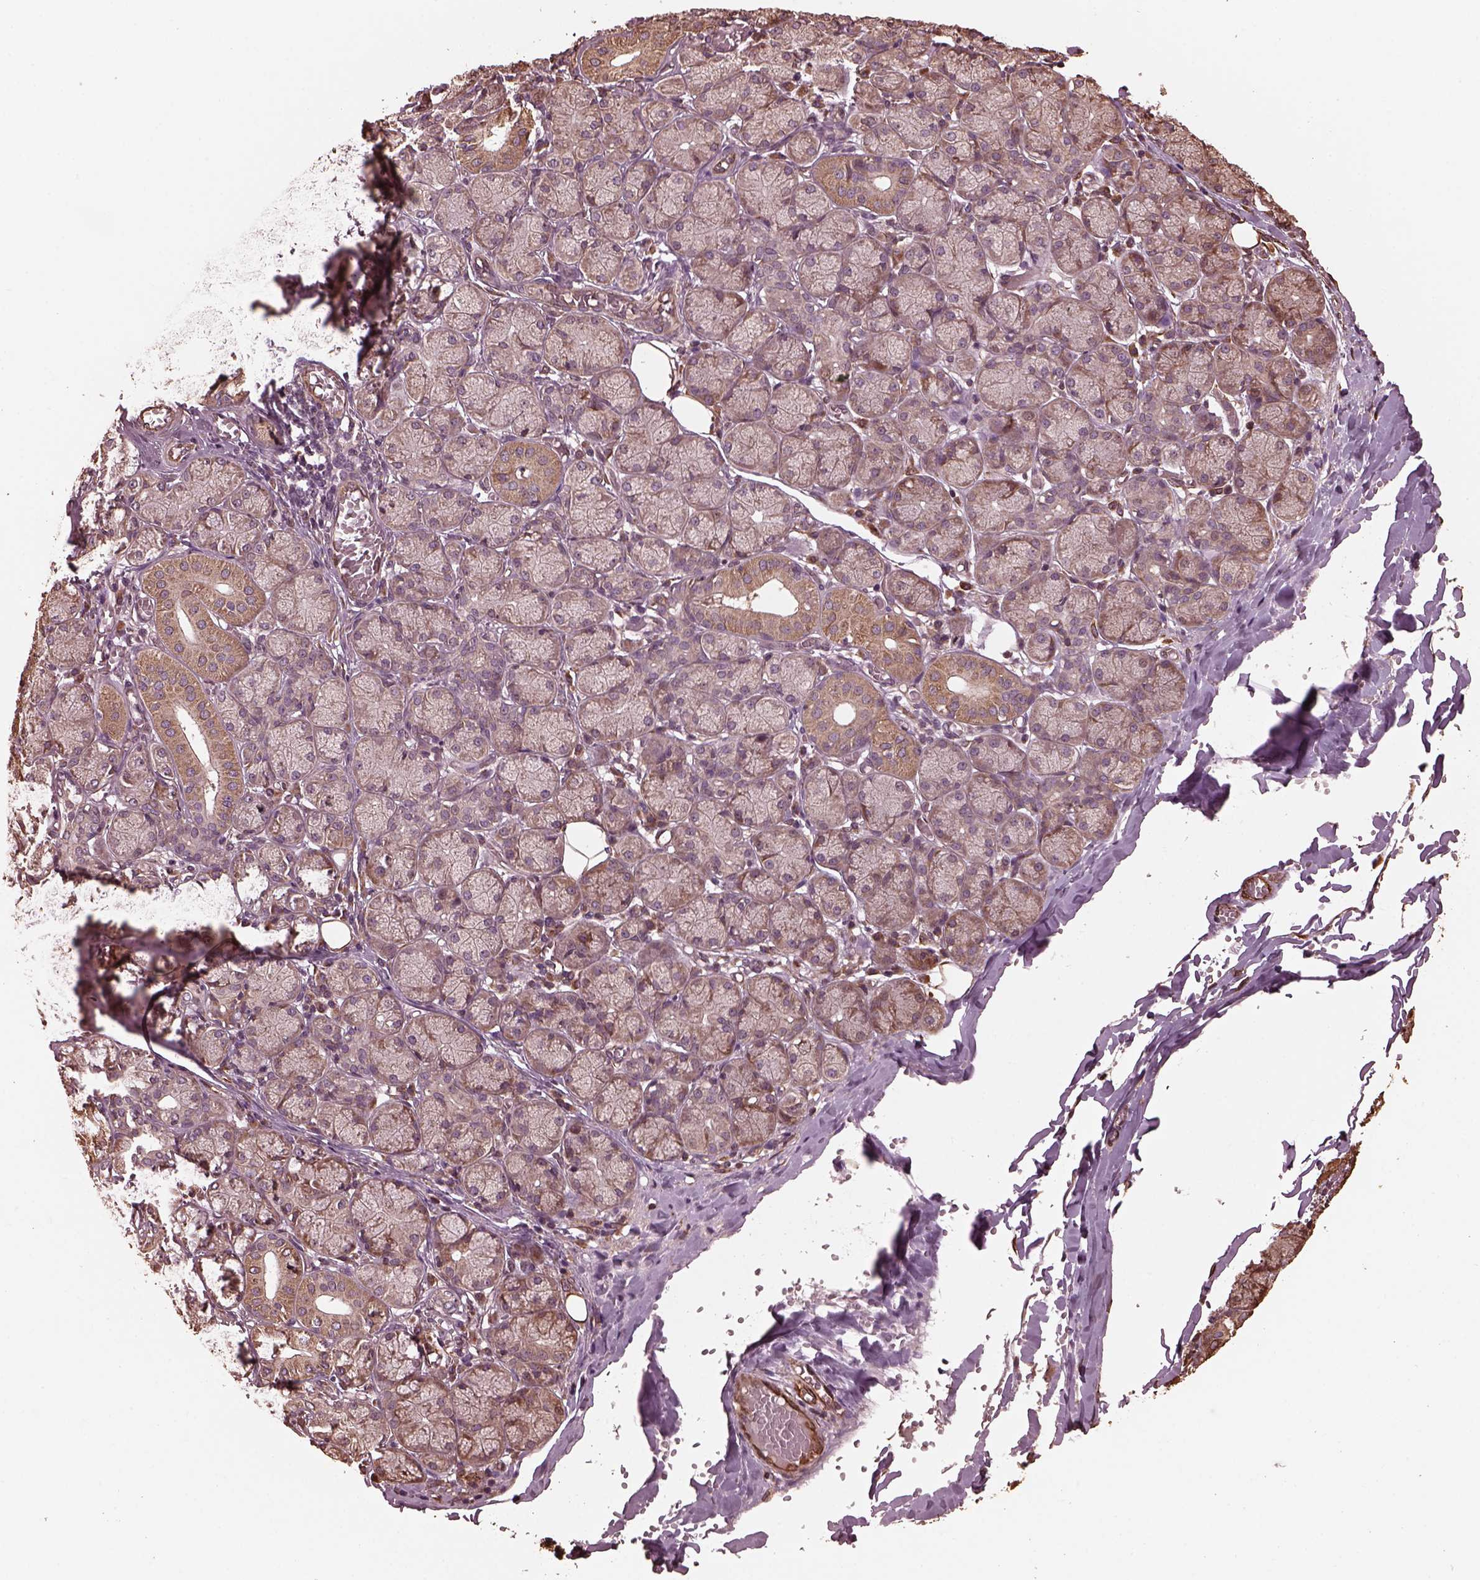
{"staining": {"intensity": "weak", "quantity": ">75%", "location": "cytoplasmic/membranous"}, "tissue": "salivary gland", "cell_type": "Glandular cells", "image_type": "normal", "snomed": [{"axis": "morphology", "description": "Normal tissue, NOS"}, {"axis": "topography", "description": "Salivary gland"}, {"axis": "topography", "description": "Peripheral nerve tissue"}], "caption": "An image showing weak cytoplasmic/membranous staining in approximately >75% of glandular cells in benign salivary gland, as visualized by brown immunohistochemical staining.", "gene": "GTPBP1", "patient": {"sex": "female", "age": 24}}